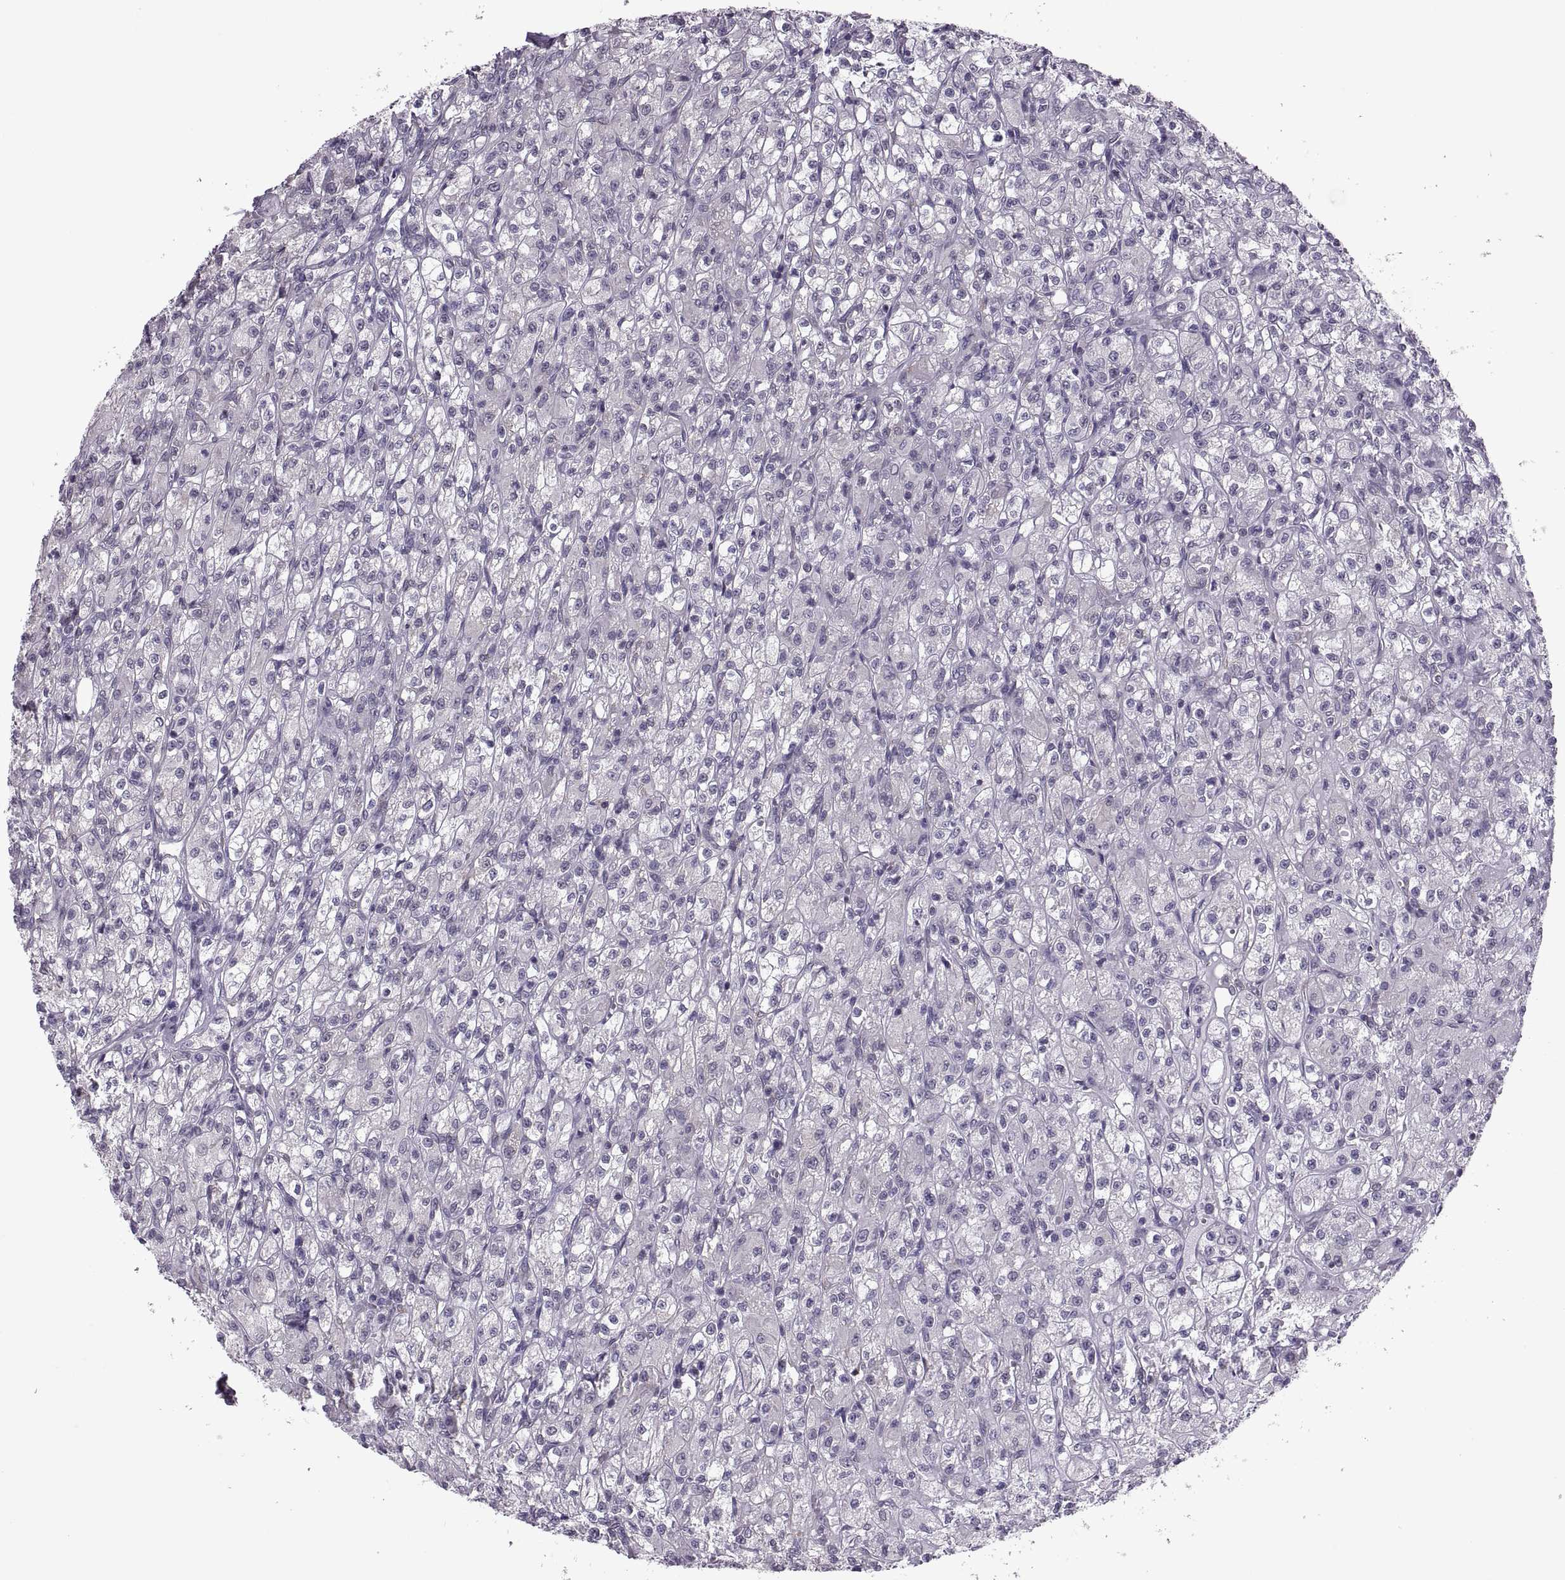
{"staining": {"intensity": "negative", "quantity": "none", "location": "none"}, "tissue": "renal cancer", "cell_type": "Tumor cells", "image_type": "cancer", "snomed": [{"axis": "morphology", "description": "Adenocarcinoma, NOS"}, {"axis": "topography", "description": "Kidney"}], "caption": "Tumor cells show no significant expression in adenocarcinoma (renal).", "gene": "PABPC1", "patient": {"sex": "female", "age": 70}}